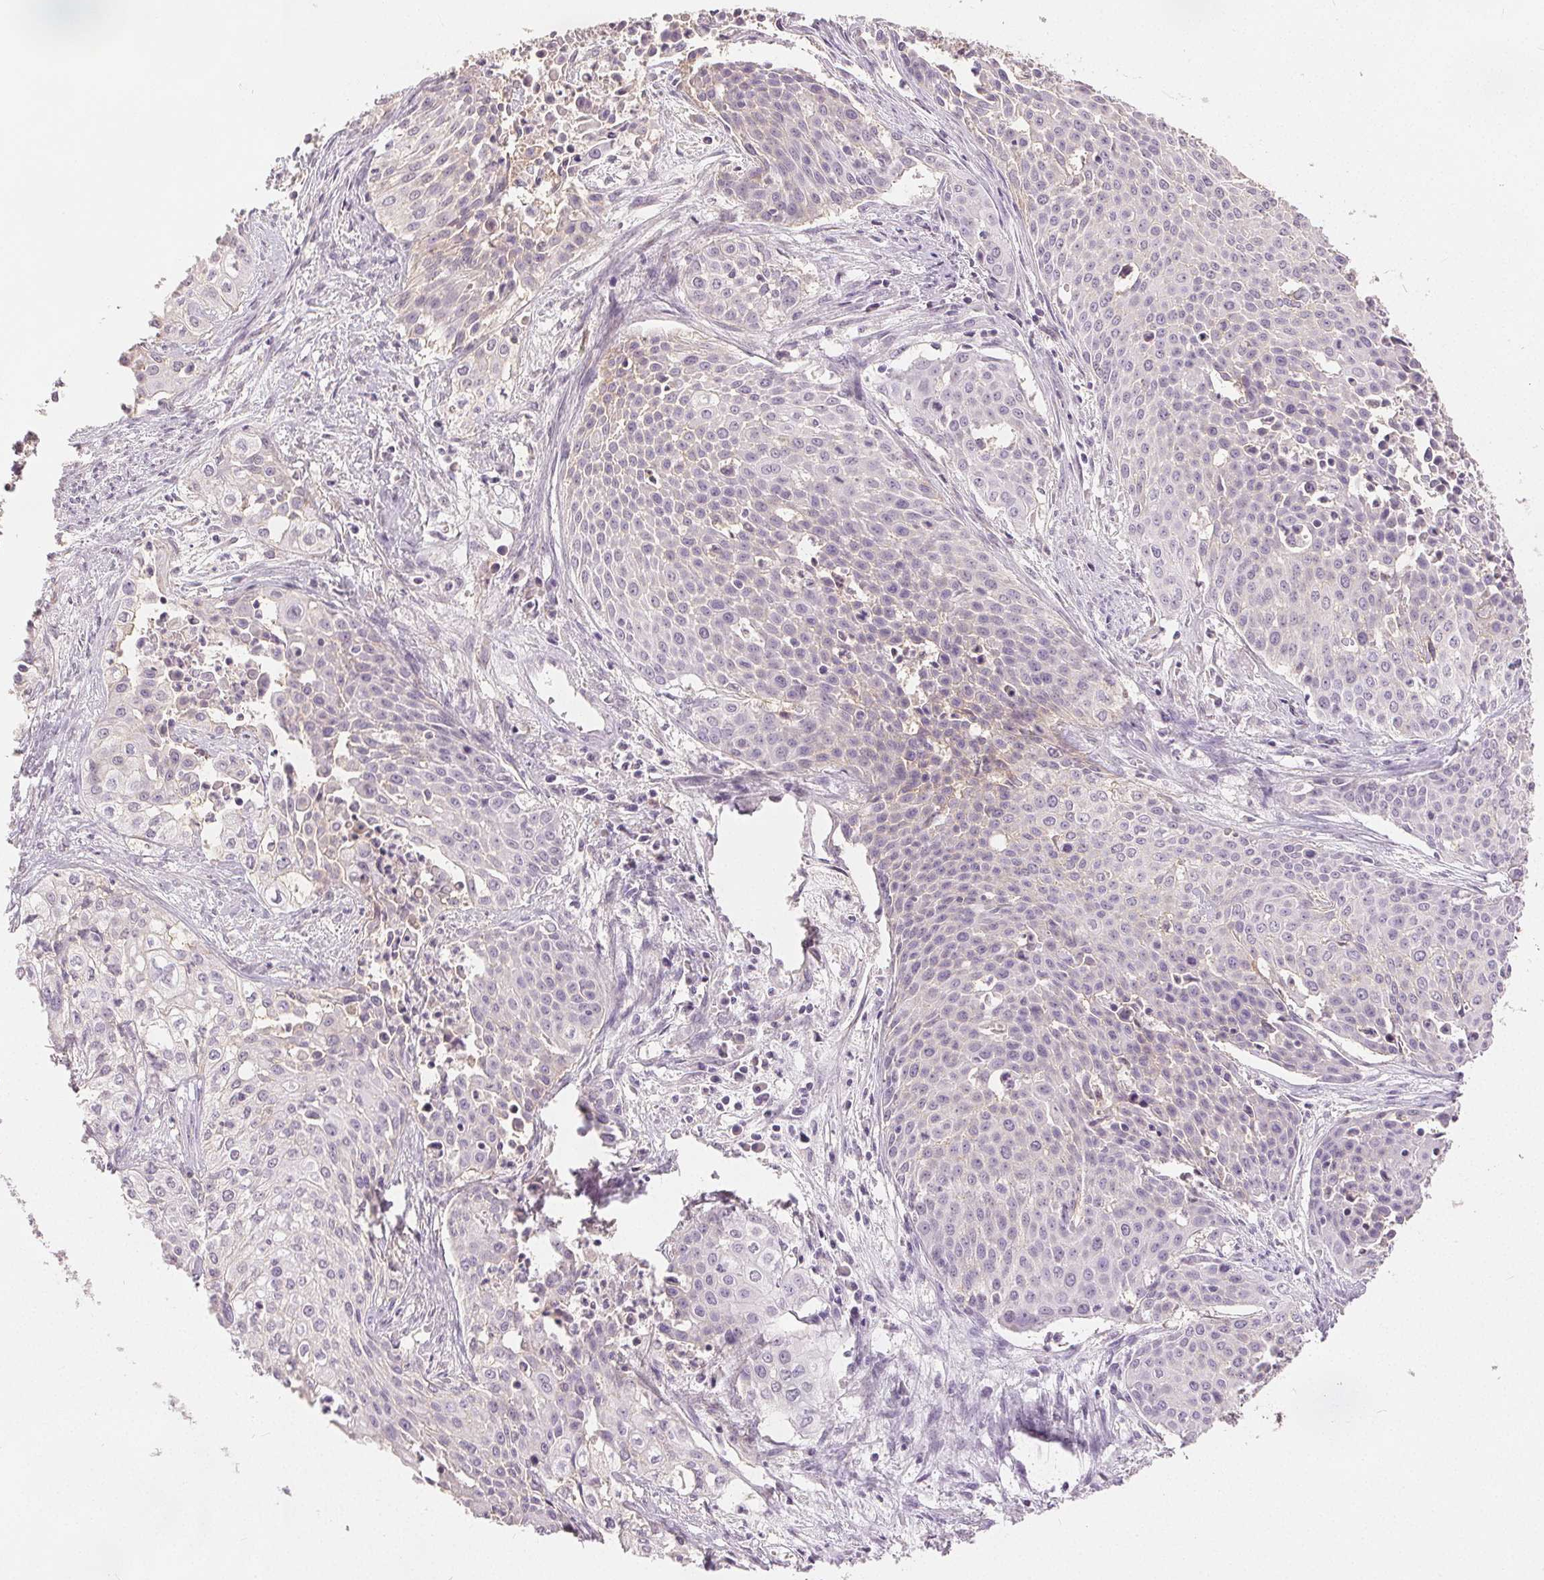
{"staining": {"intensity": "negative", "quantity": "none", "location": "none"}, "tissue": "cervical cancer", "cell_type": "Tumor cells", "image_type": "cancer", "snomed": [{"axis": "morphology", "description": "Squamous cell carcinoma, NOS"}, {"axis": "topography", "description": "Cervix"}], "caption": "DAB (3,3'-diaminobenzidine) immunohistochemical staining of squamous cell carcinoma (cervical) shows no significant positivity in tumor cells.", "gene": "CA12", "patient": {"sex": "female", "age": 39}}